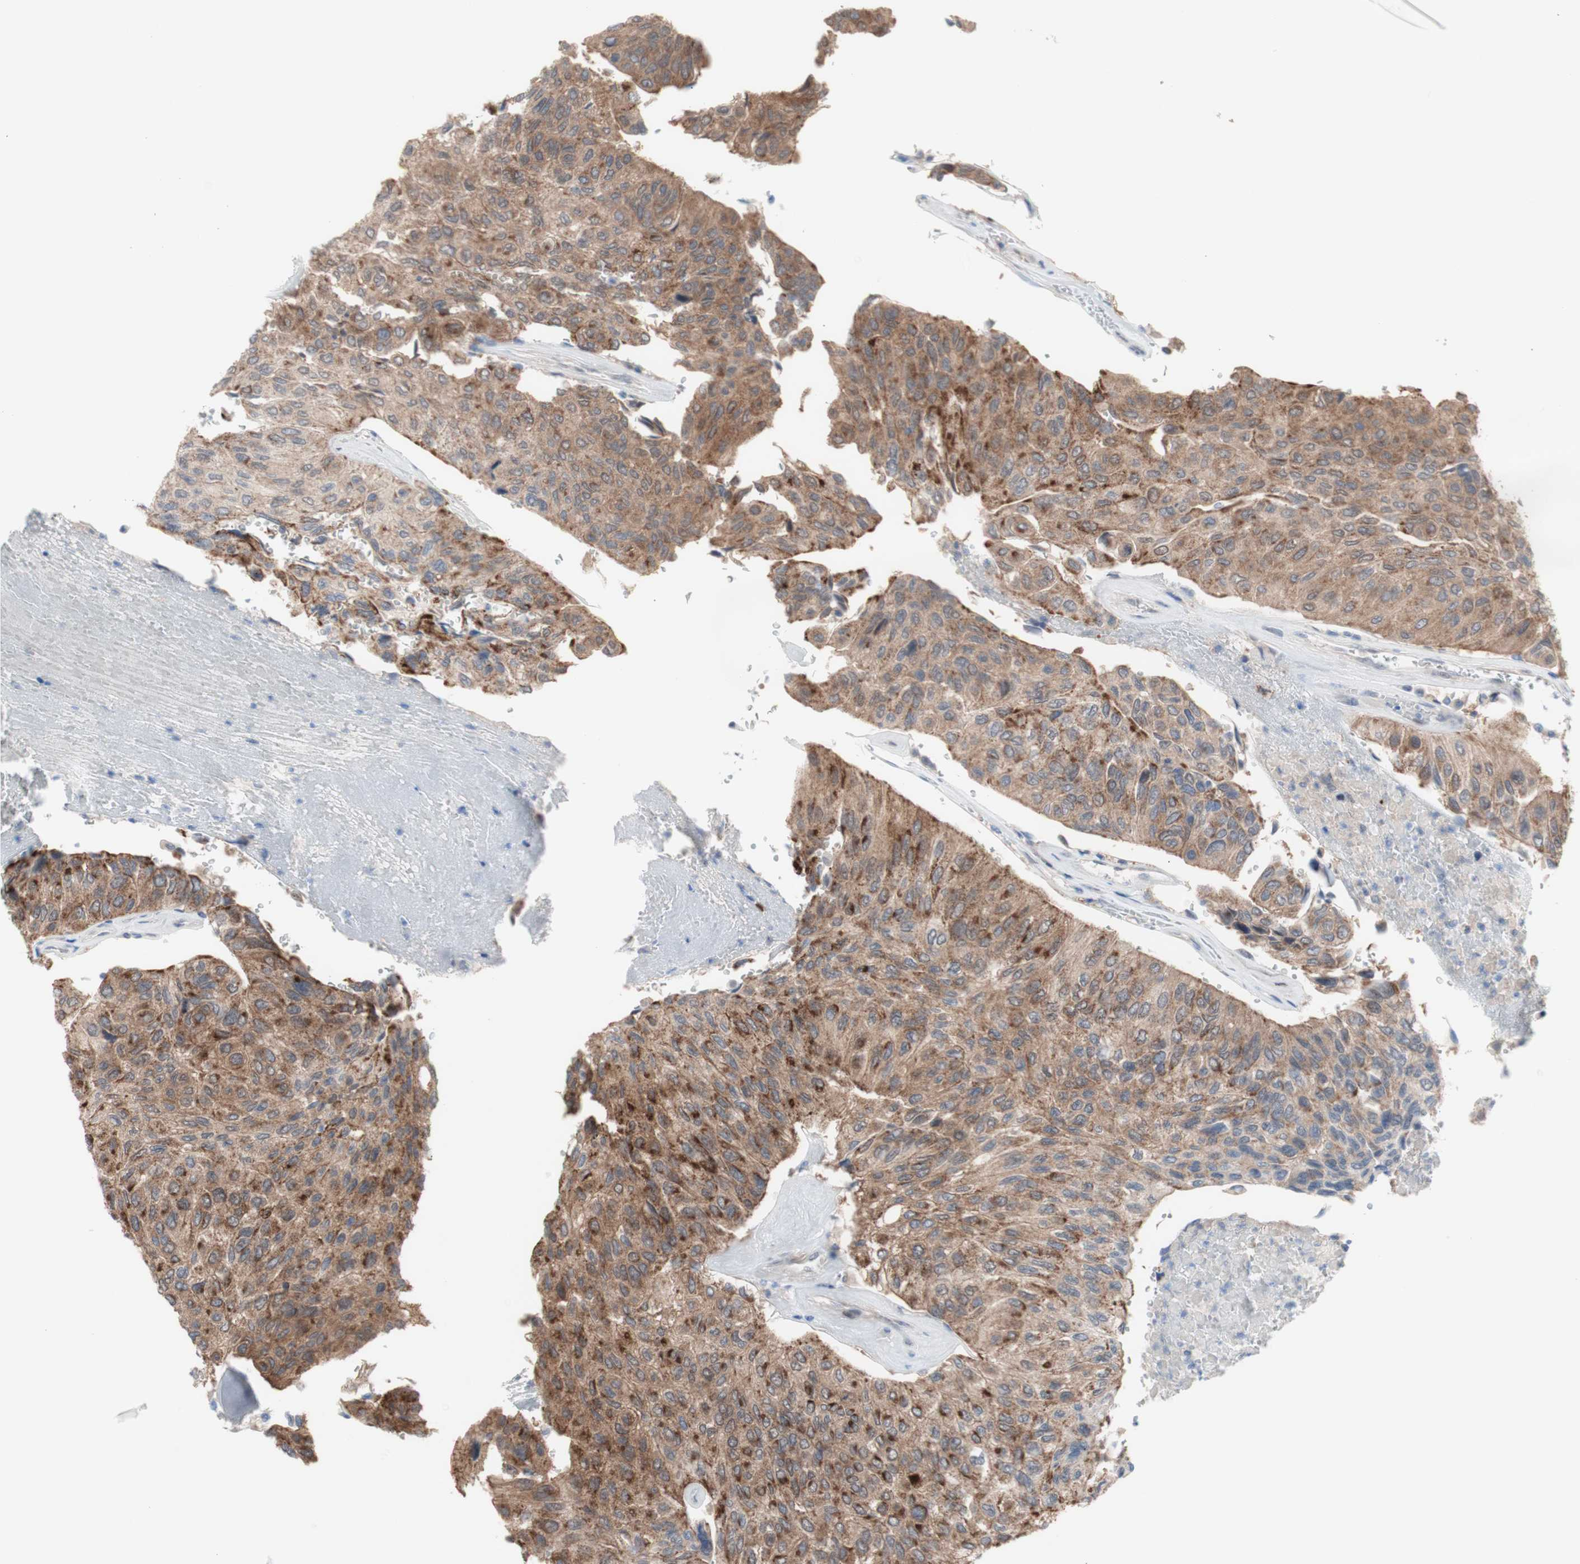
{"staining": {"intensity": "moderate", "quantity": ">75%", "location": "cytoplasmic/membranous"}, "tissue": "urothelial cancer", "cell_type": "Tumor cells", "image_type": "cancer", "snomed": [{"axis": "morphology", "description": "Urothelial carcinoma, High grade"}, {"axis": "topography", "description": "Urinary bladder"}], "caption": "Human urothelial cancer stained with a protein marker exhibits moderate staining in tumor cells.", "gene": "PRMT5", "patient": {"sex": "male", "age": 66}}